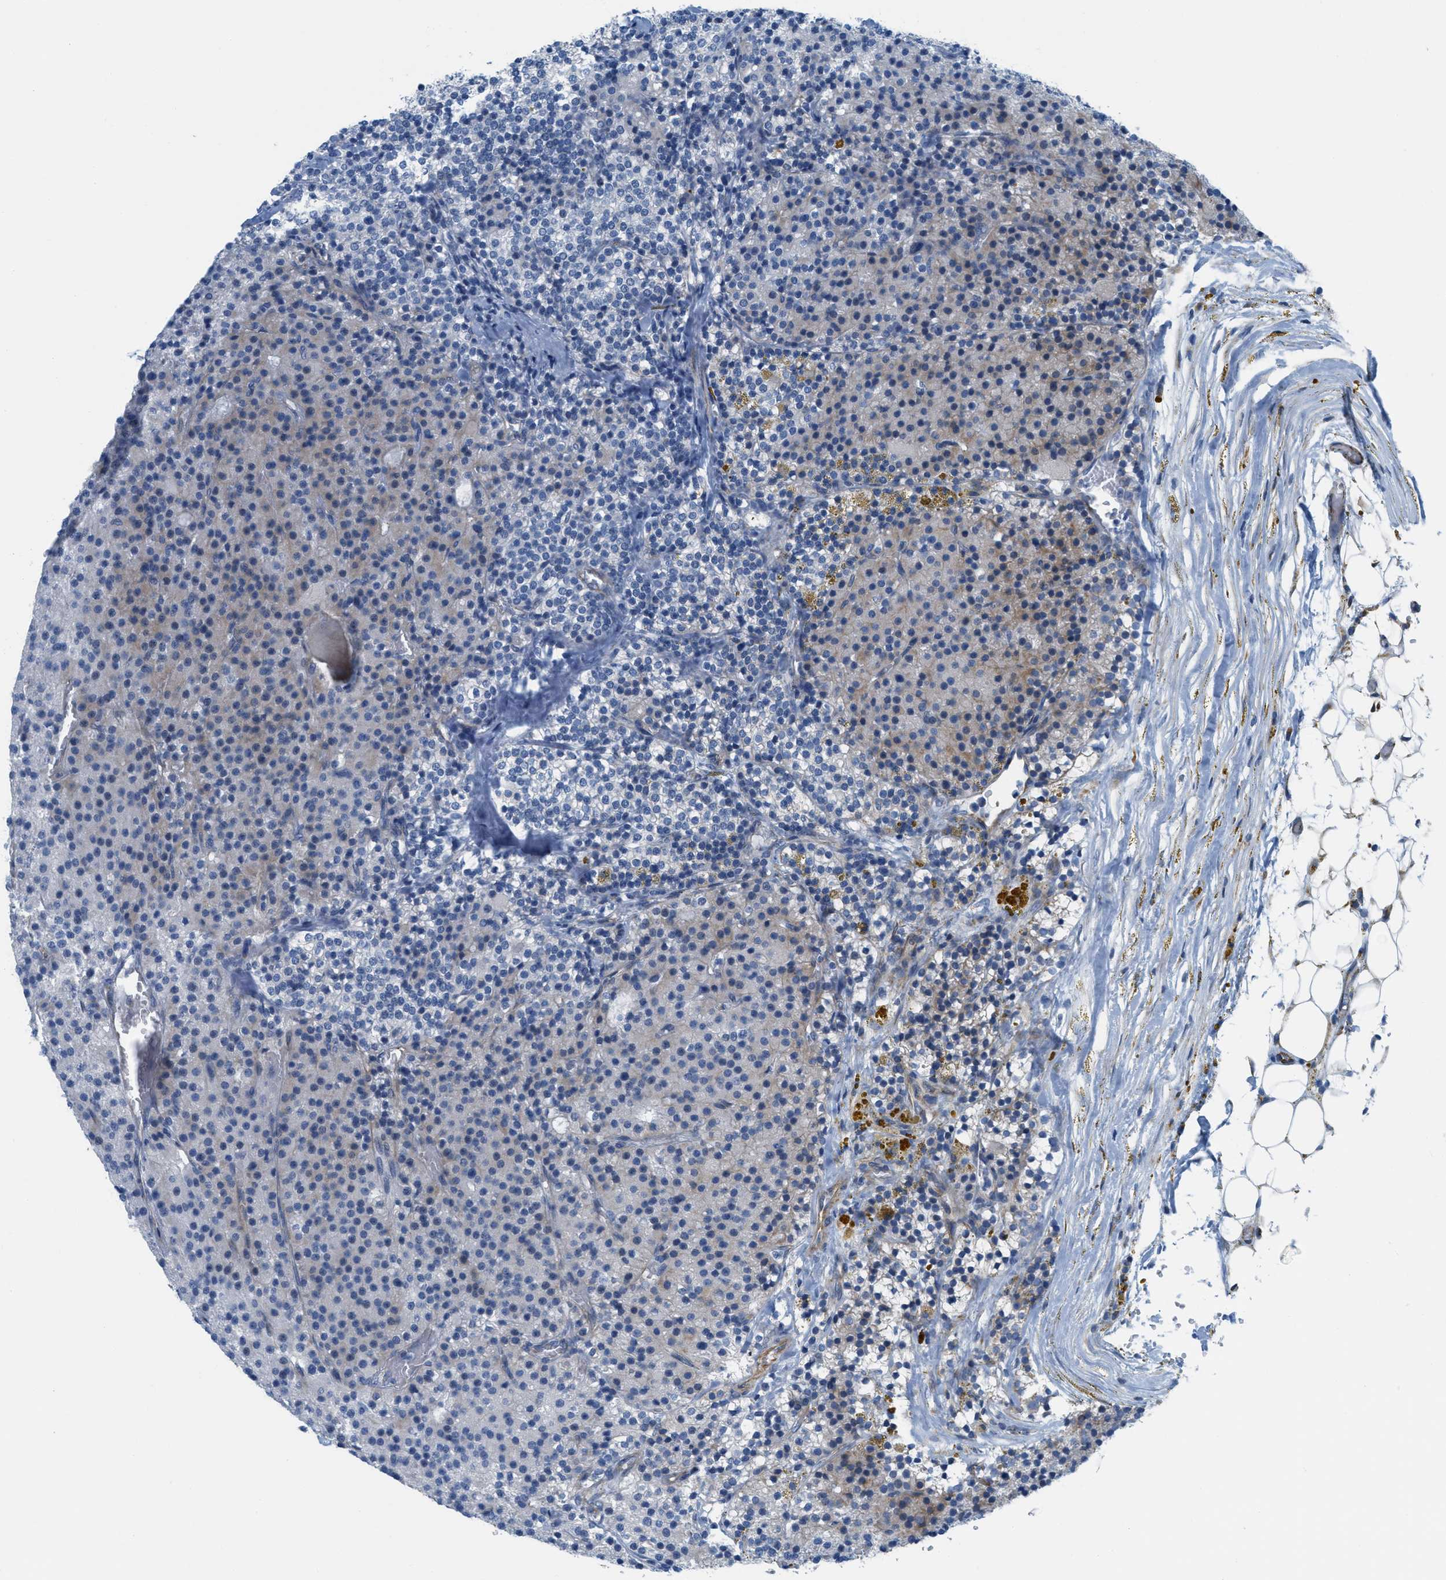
{"staining": {"intensity": "negative", "quantity": "none", "location": "none"}, "tissue": "parathyroid gland", "cell_type": "Glandular cells", "image_type": "normal", "snomed": [{"axis": "morphology", "description": "Normal tissue, NOS"}, {"axis": "morphology", "description": "Adenoma, NOS"}, {"axis": "topography", "description": "Parathyroid gland"}], "caption": "Glandular cells show no significant protein expression in normal parathyroid gland.", "gene": "SLC12A1", "patient": {"sex": "male", "age": 75}}